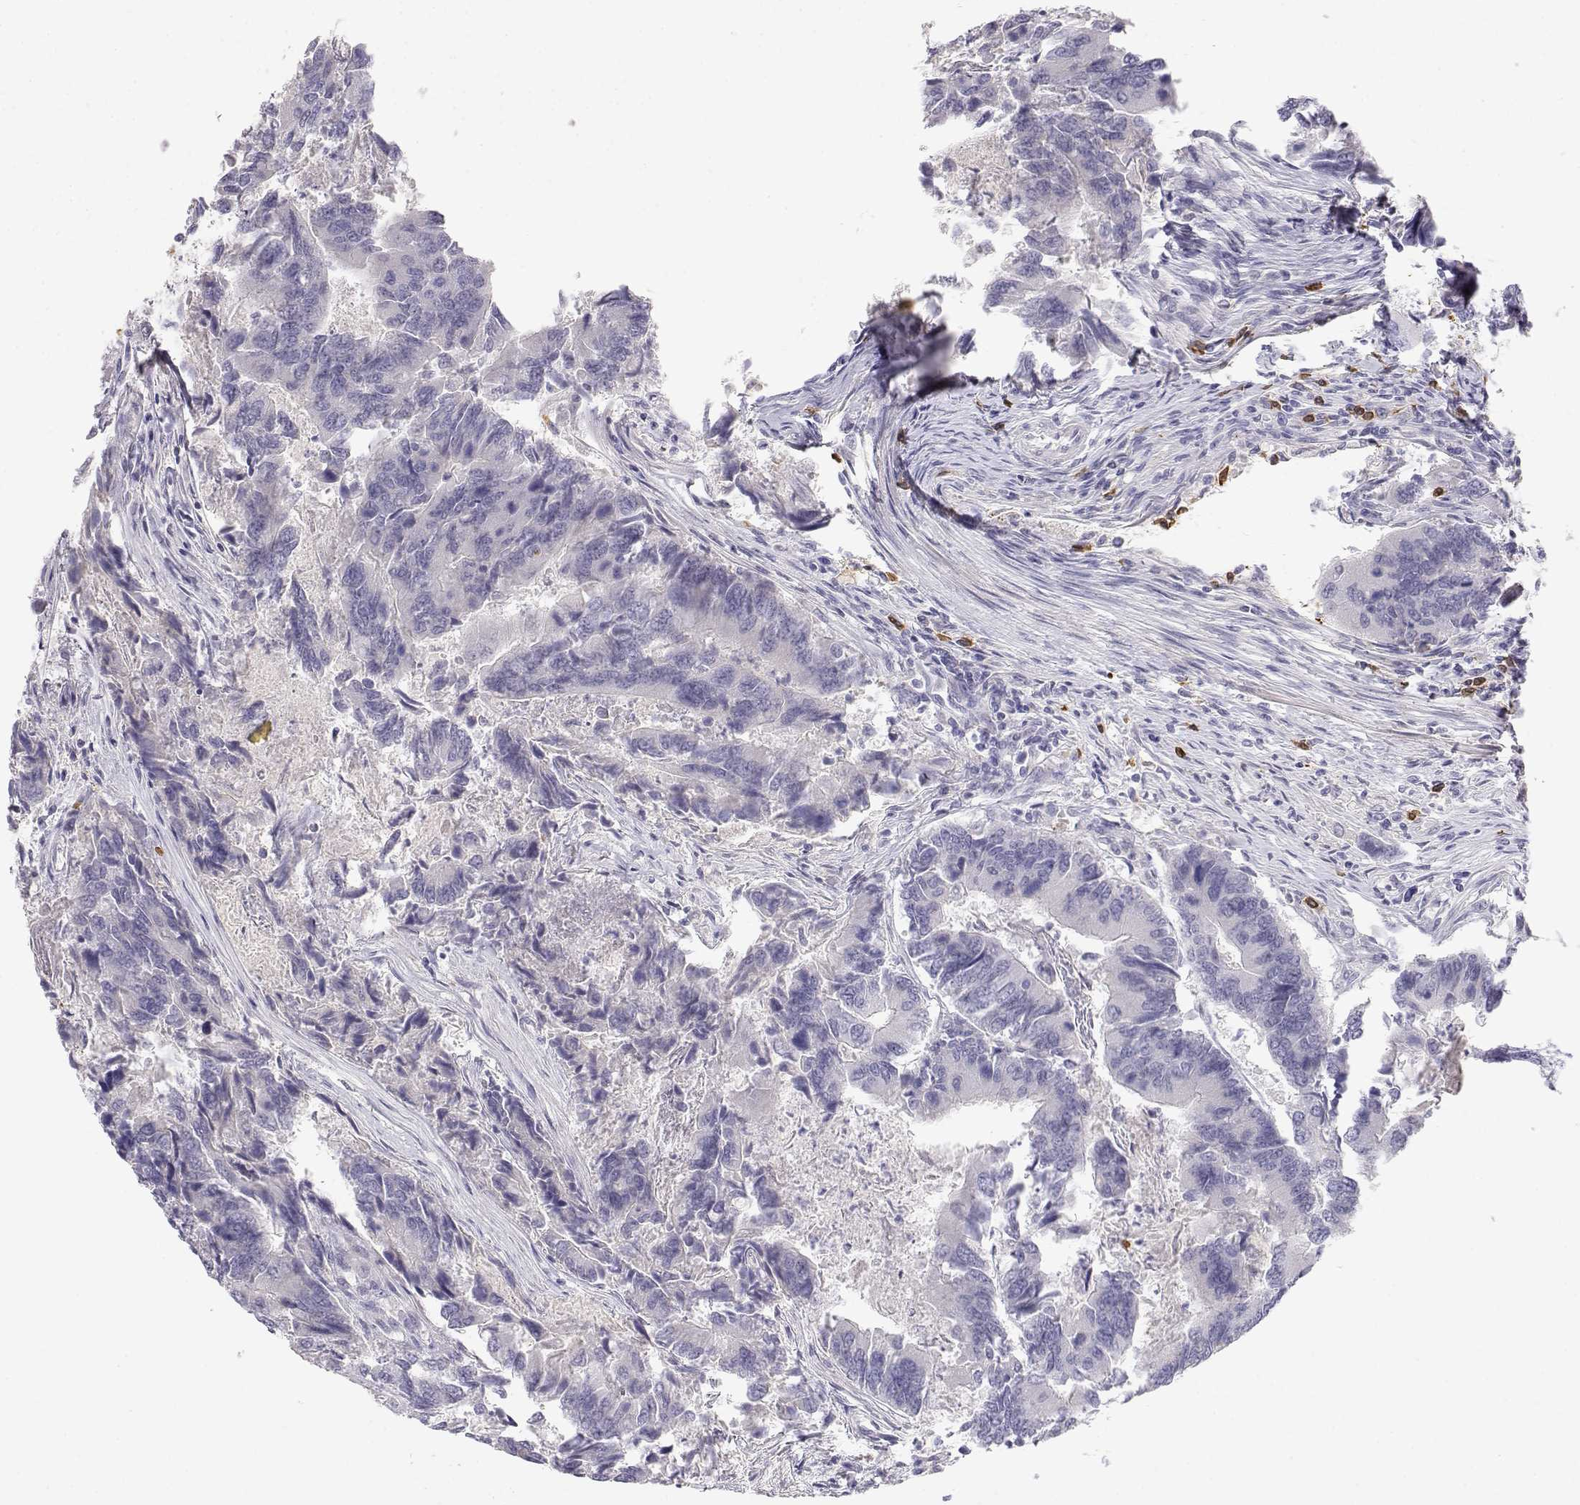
{"staining": {"intensity": "negative", "quantity": "none", "location": "none"}, "tissue": "colorectal cancer", "cell_type": "Tumor cells", "image_type": "cancer", "snomed": [{"axis": "morphology", "description": "Adenocarcinoma, NOS"}, {"axis": "topography", "description": "Colon"}], "caption": "A photomicrograph of human colorectal cancer is negative for staining in tumor cells.", "gene": "CDHR1", "patient": {"sex": "female", "age": 67}}